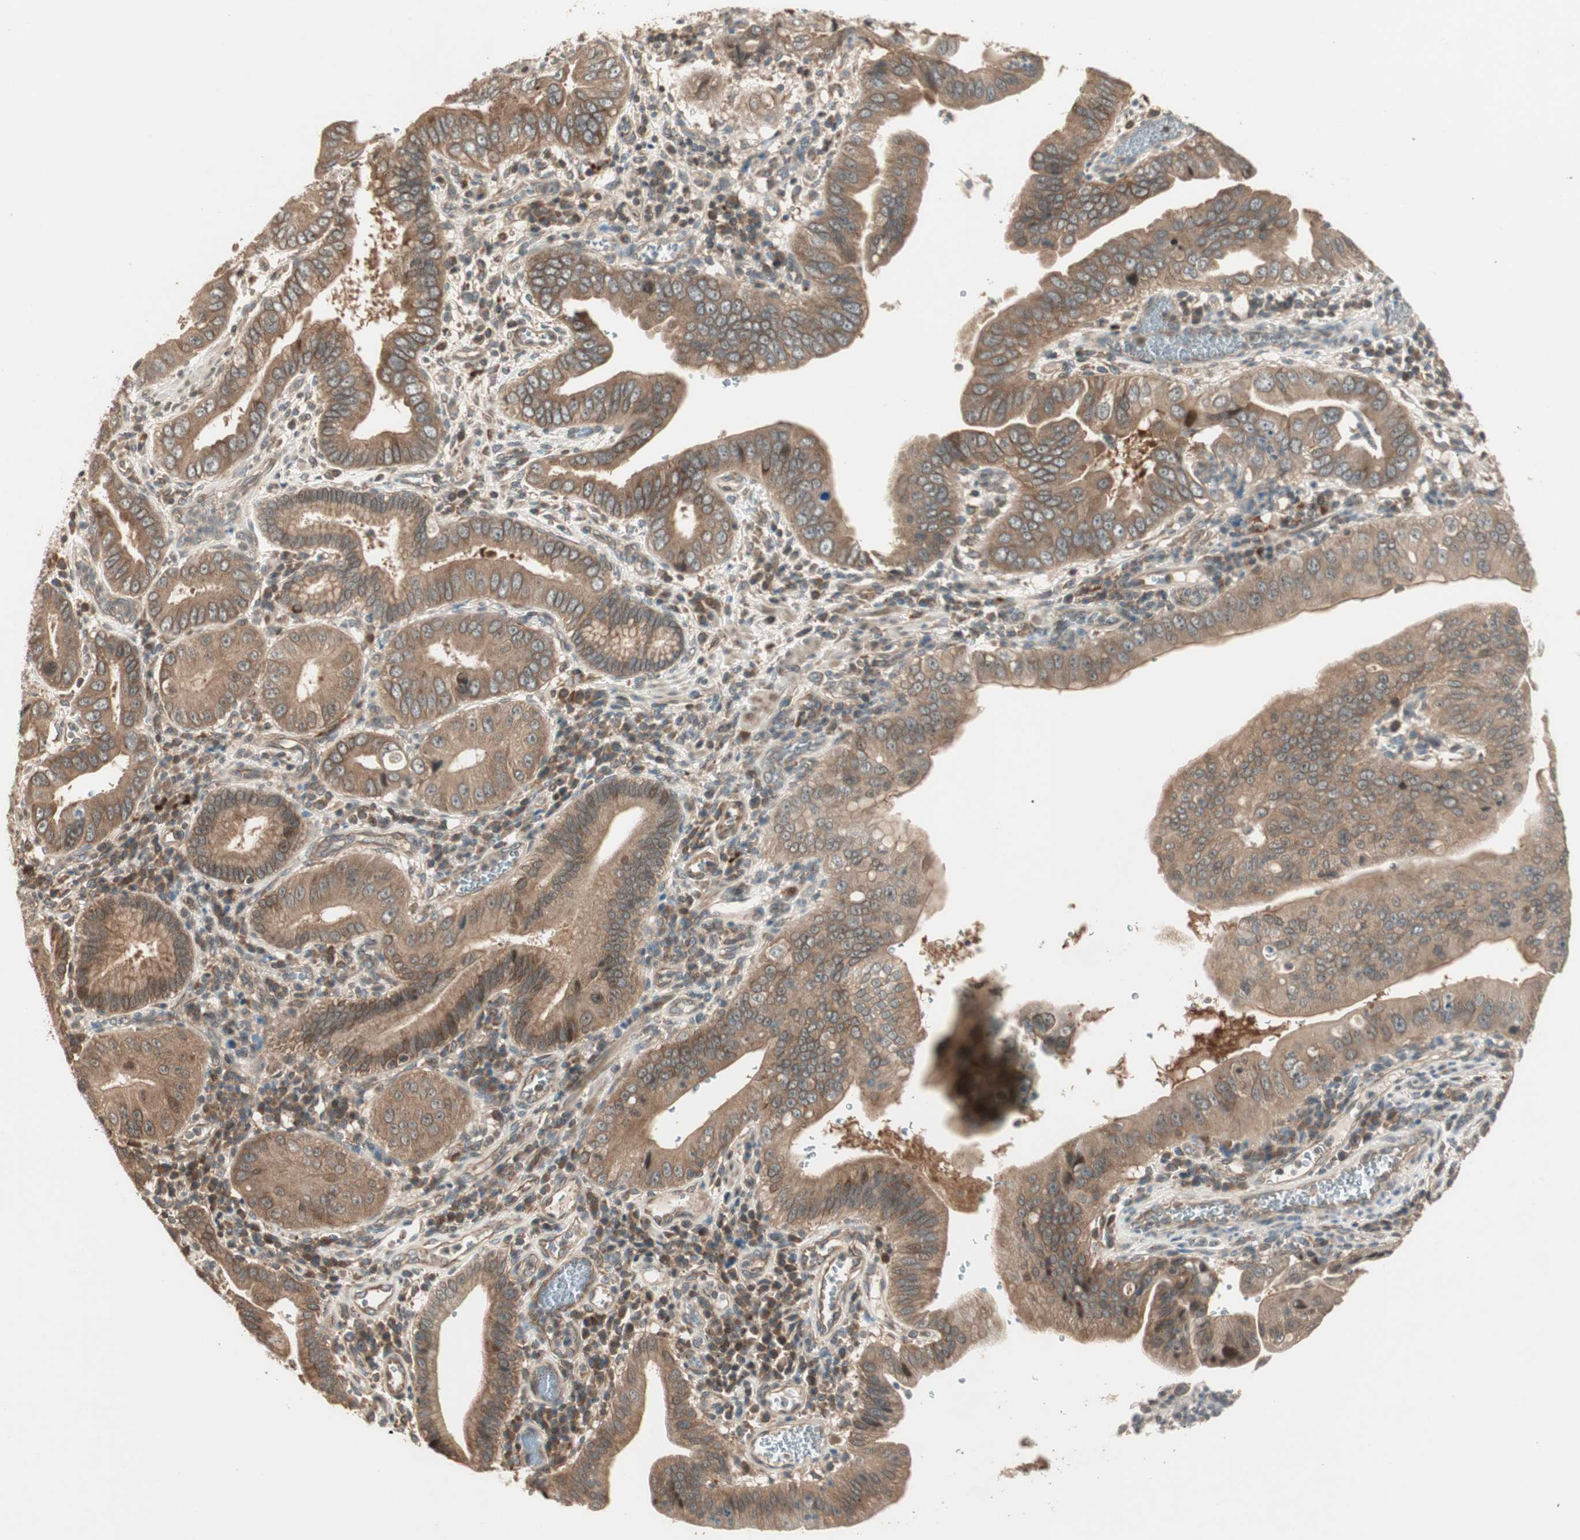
{"staining": {"intensity": "moderate", "quantity": ">75%", "location": "cytoplasmic/membranous,nuclear"}, "tissue": "pancreatic cancer", "cell_type": "Tumor cells", "image_type": "cancer", "snomed": [{"axis": "morphology", "description": "Normal tissue, NOS"}, {"axis": "topography", "description": "Lymph node"}], "caption": "Pancreatic cancer stained with immunohistochemistry demonstrates moderate cytoplasmic/membranous and nuclear staining in approximately >75% of tumor cells.", "gene": "CNOT4", "patient": {"sex": "male", "age": 50}}